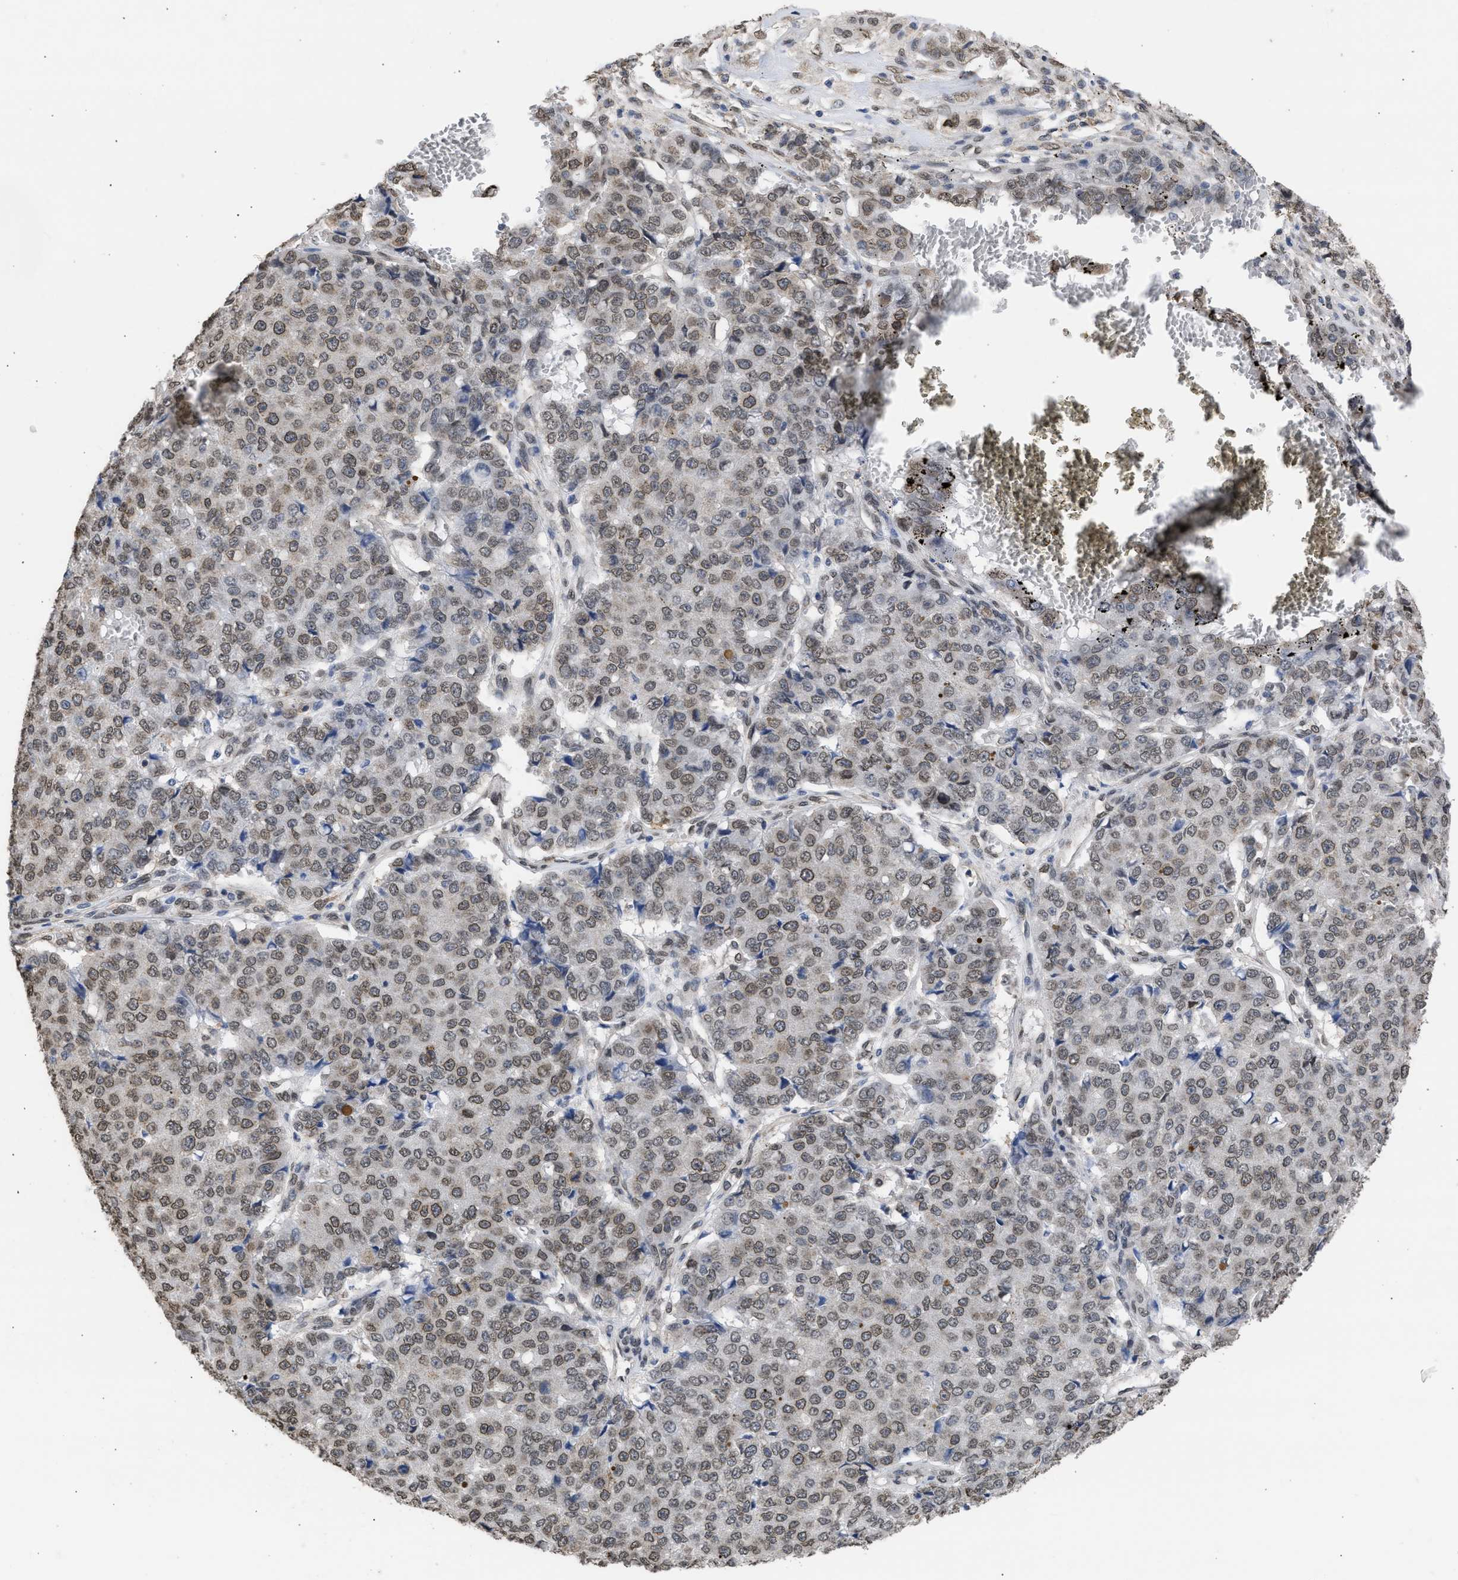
{"staining": {"intensity": "weak", "quantity": "<25%", "location": "cytoplasmic/membranous,nuclear"}, "tissue": "pancreatic cancer", "cell_type": "Tumor cells", "image_type": "cancer", "snomed": [{"axis": "morphology", "description": "Adenocarcinoma, NOS"}, {"axis": "topography", "description": "Pancreas"}], "caption": "Immunohistochemistry (IHC) micrograph of pancreatic cancer (adenocarcinoma) stained for a protein (brown), which shows no positivity in tumor cells.", "gene": "NUP35", "patient": {"sex": "male", "age": 50}}